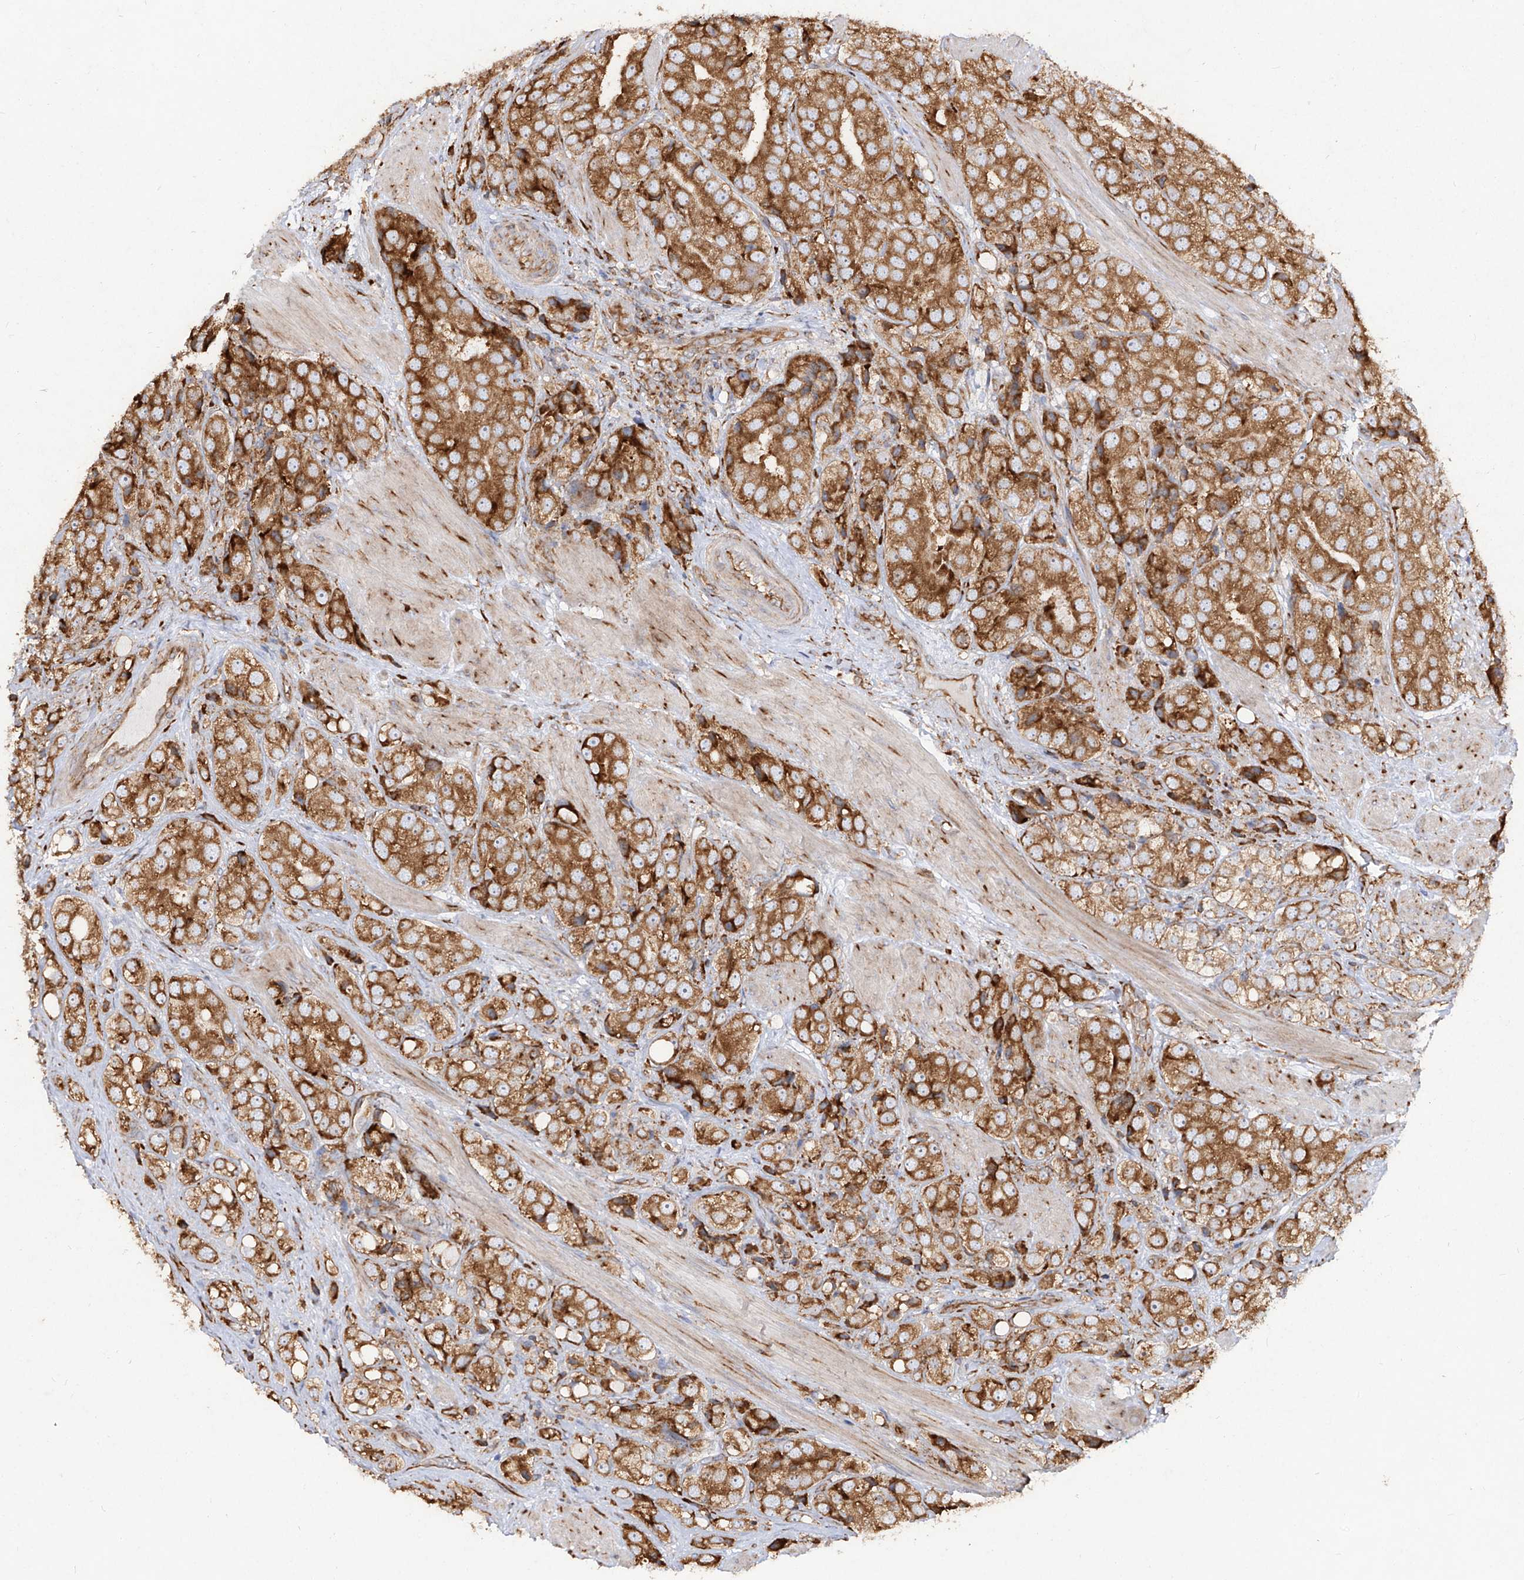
{"staining": {"intensity": "strong", "quantity": ">75%", "location": "cytoplasmic/membranous"}, "tissue": "prostate cancer", "cell_type": "Tumor cells", "image_type": "cancer", "snomed": [{"axis": "morphology", "description": "Adenocarcinoma, High grade"}, {"axis": "topography", "description": "Prostate"}], "caption": "Protein staining shows strong cytoplasmic/membranous positivity in approximately >75% of tumor cells in prostate high-grade adenocarcinoma.", "gene": "RPS25", "patient": {"sex": "male", "age": 50}}